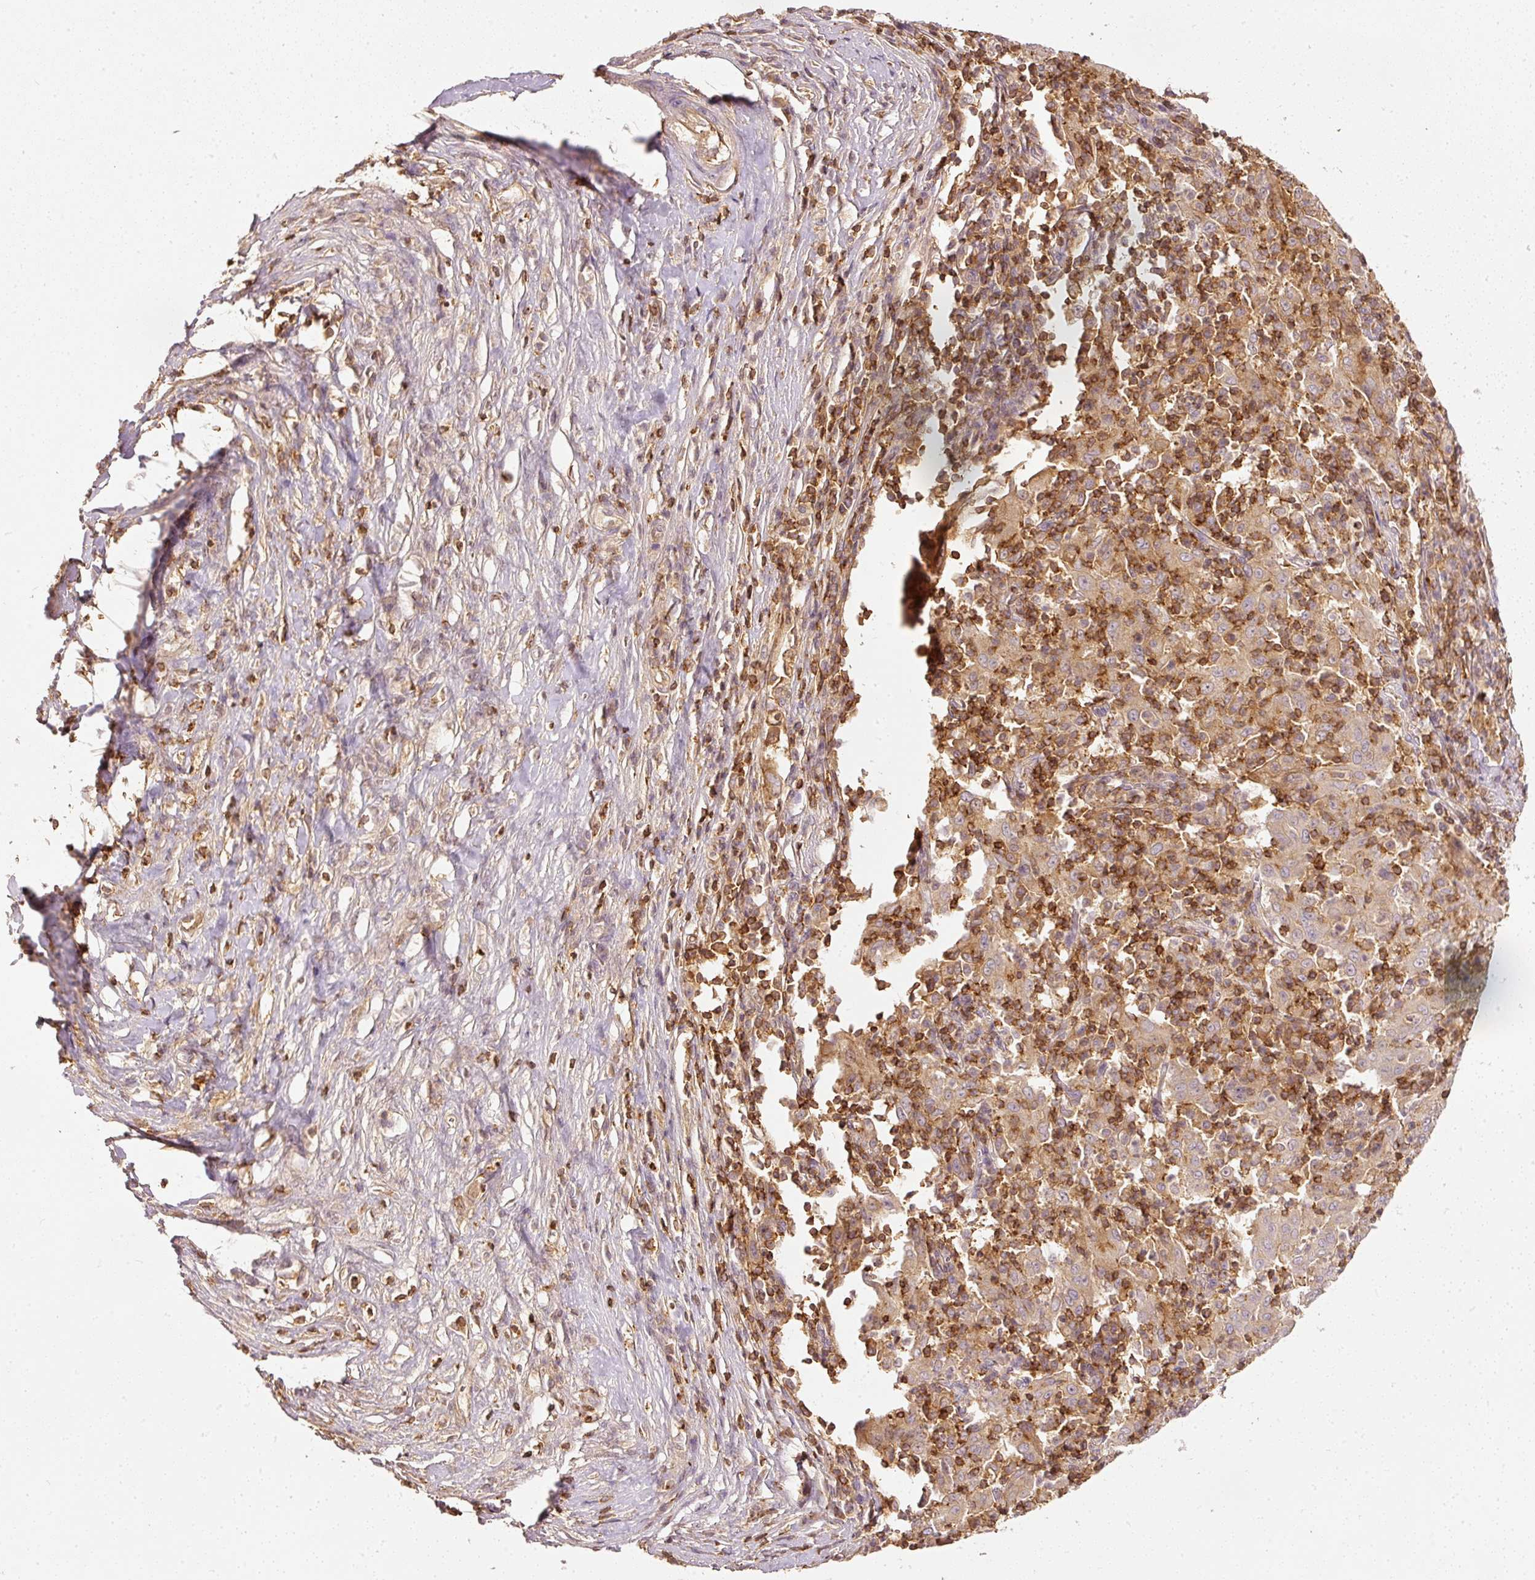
{"staining": {"intensity": "weak", "quantity": ">75%", "location": "cytoplasmic/membranous"}, "tissue": "pancreatic cancer", "cell_type": "Tumor cells", "image_type": "cancer", "snomed": [{"axis": "morphology", "description": "Adenocarcinoma, NOS"}, {"axis": "topography", "description": "Pancreas"}], "caption": "Immunohistochemistry (IHC) of human pancreatic cancer displays low levels of weak cytoplasmic/membranous positivity in approximately >75% of tumor cells. (DAB (3,3'-diaminobenzidine) IHC with brightfield microscopy, high magnification).", "gene": "EVL", "patient": {"sex": "male", "age": 63}}